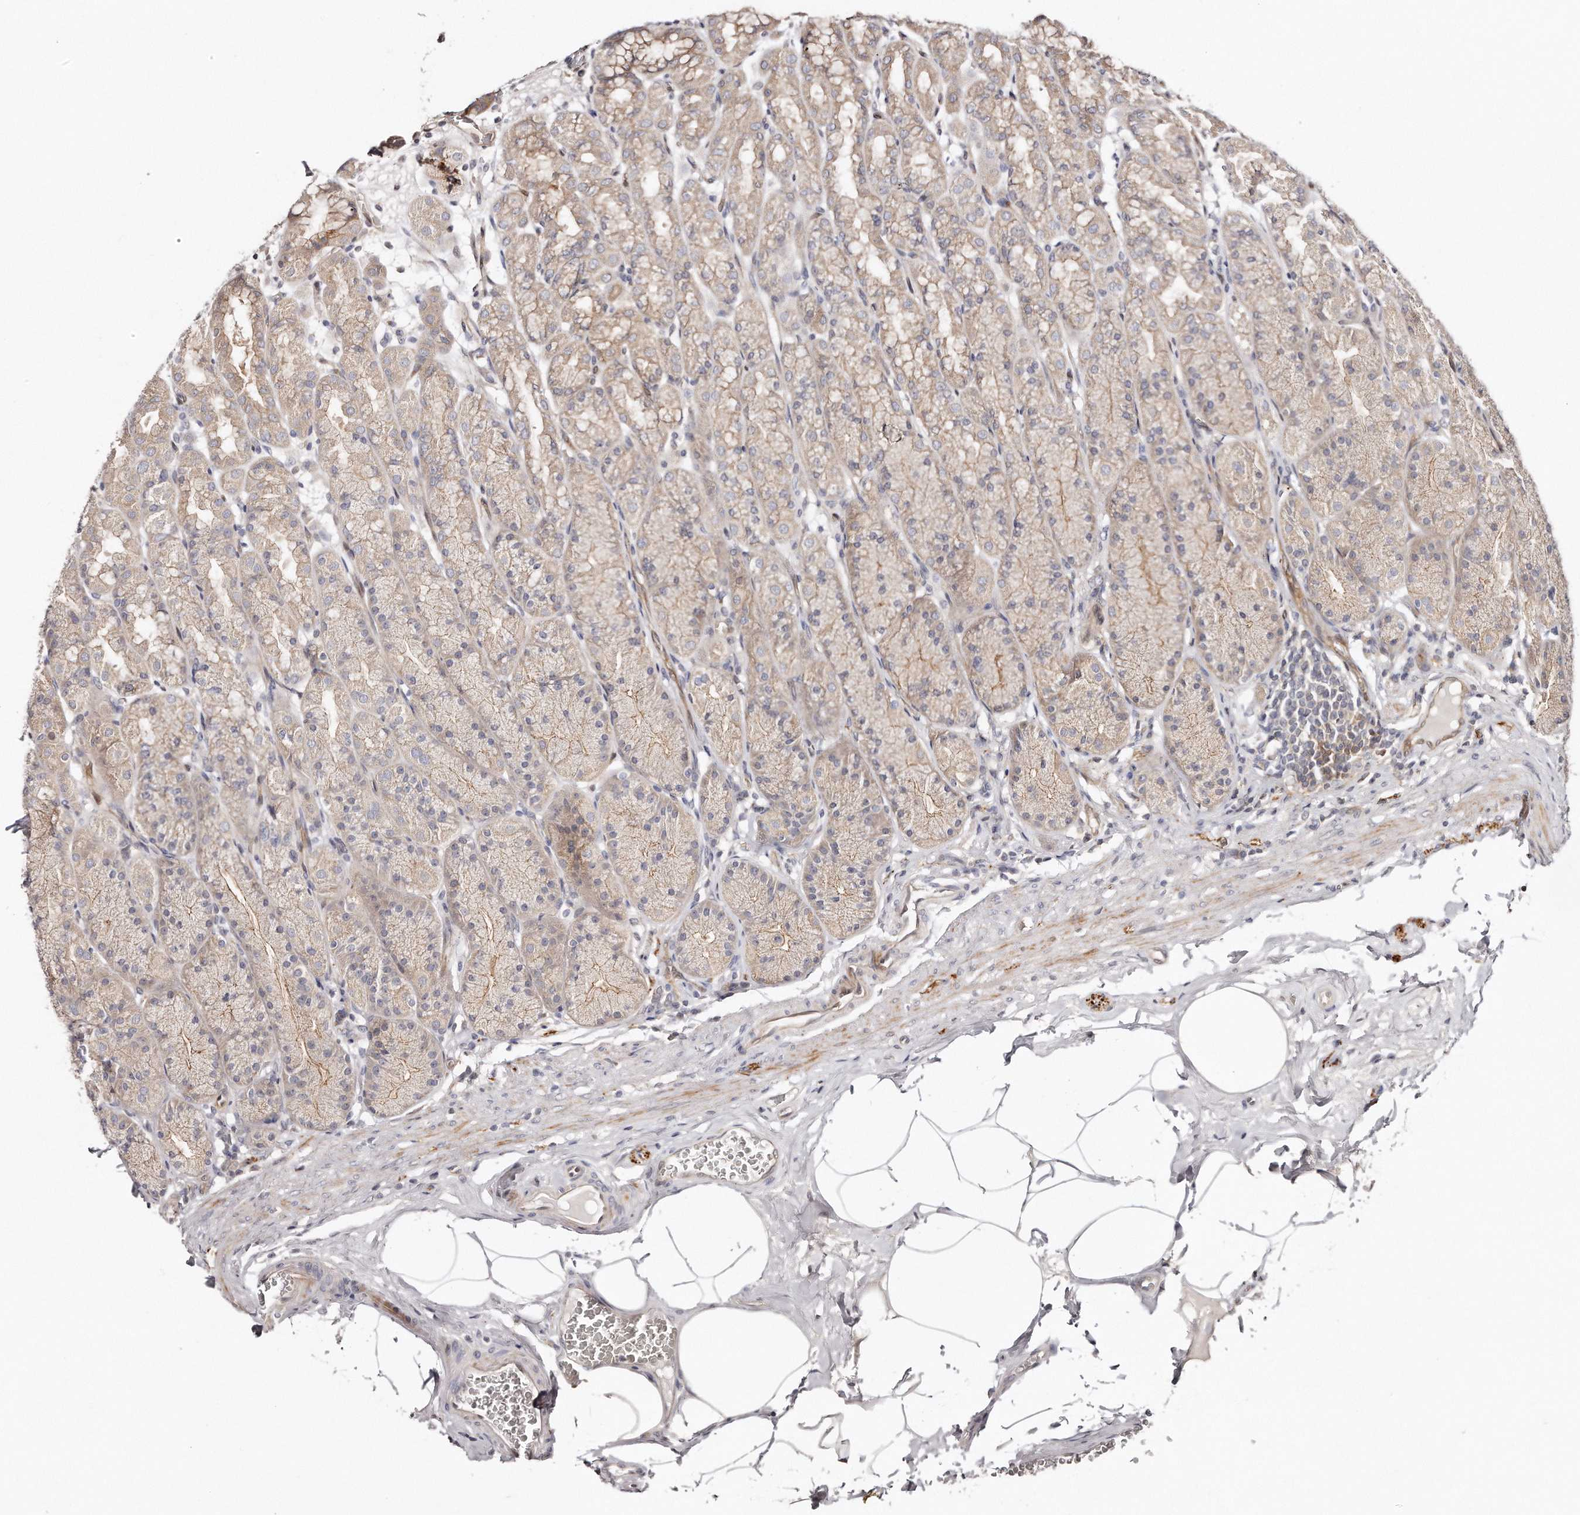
{"staining": {"intensity": "moderate", "quantity": "25%-75%", "location": "cytoplasmic/membranous"}, "tissue": "stomach", "cell_type": "Glandular cells", "image_type": "normal", "snomed": [{"axis": "morphology", "description": "Normal tissue, NOS"}, {"axis": "topography", "description": "Stomach"}], "caption": "Immunohistochemistry image of unremarkable stomach: stomach stained using immunohistochemistry (IHC) displays medium levels of moderate protein expression localized specifically in the cytoplasmic/membranous of glandular cells, appearing as a cytoplasmic/membranous brown color.", "gene": "GBP4", "patient": {"sex": "male", "age": 42}}